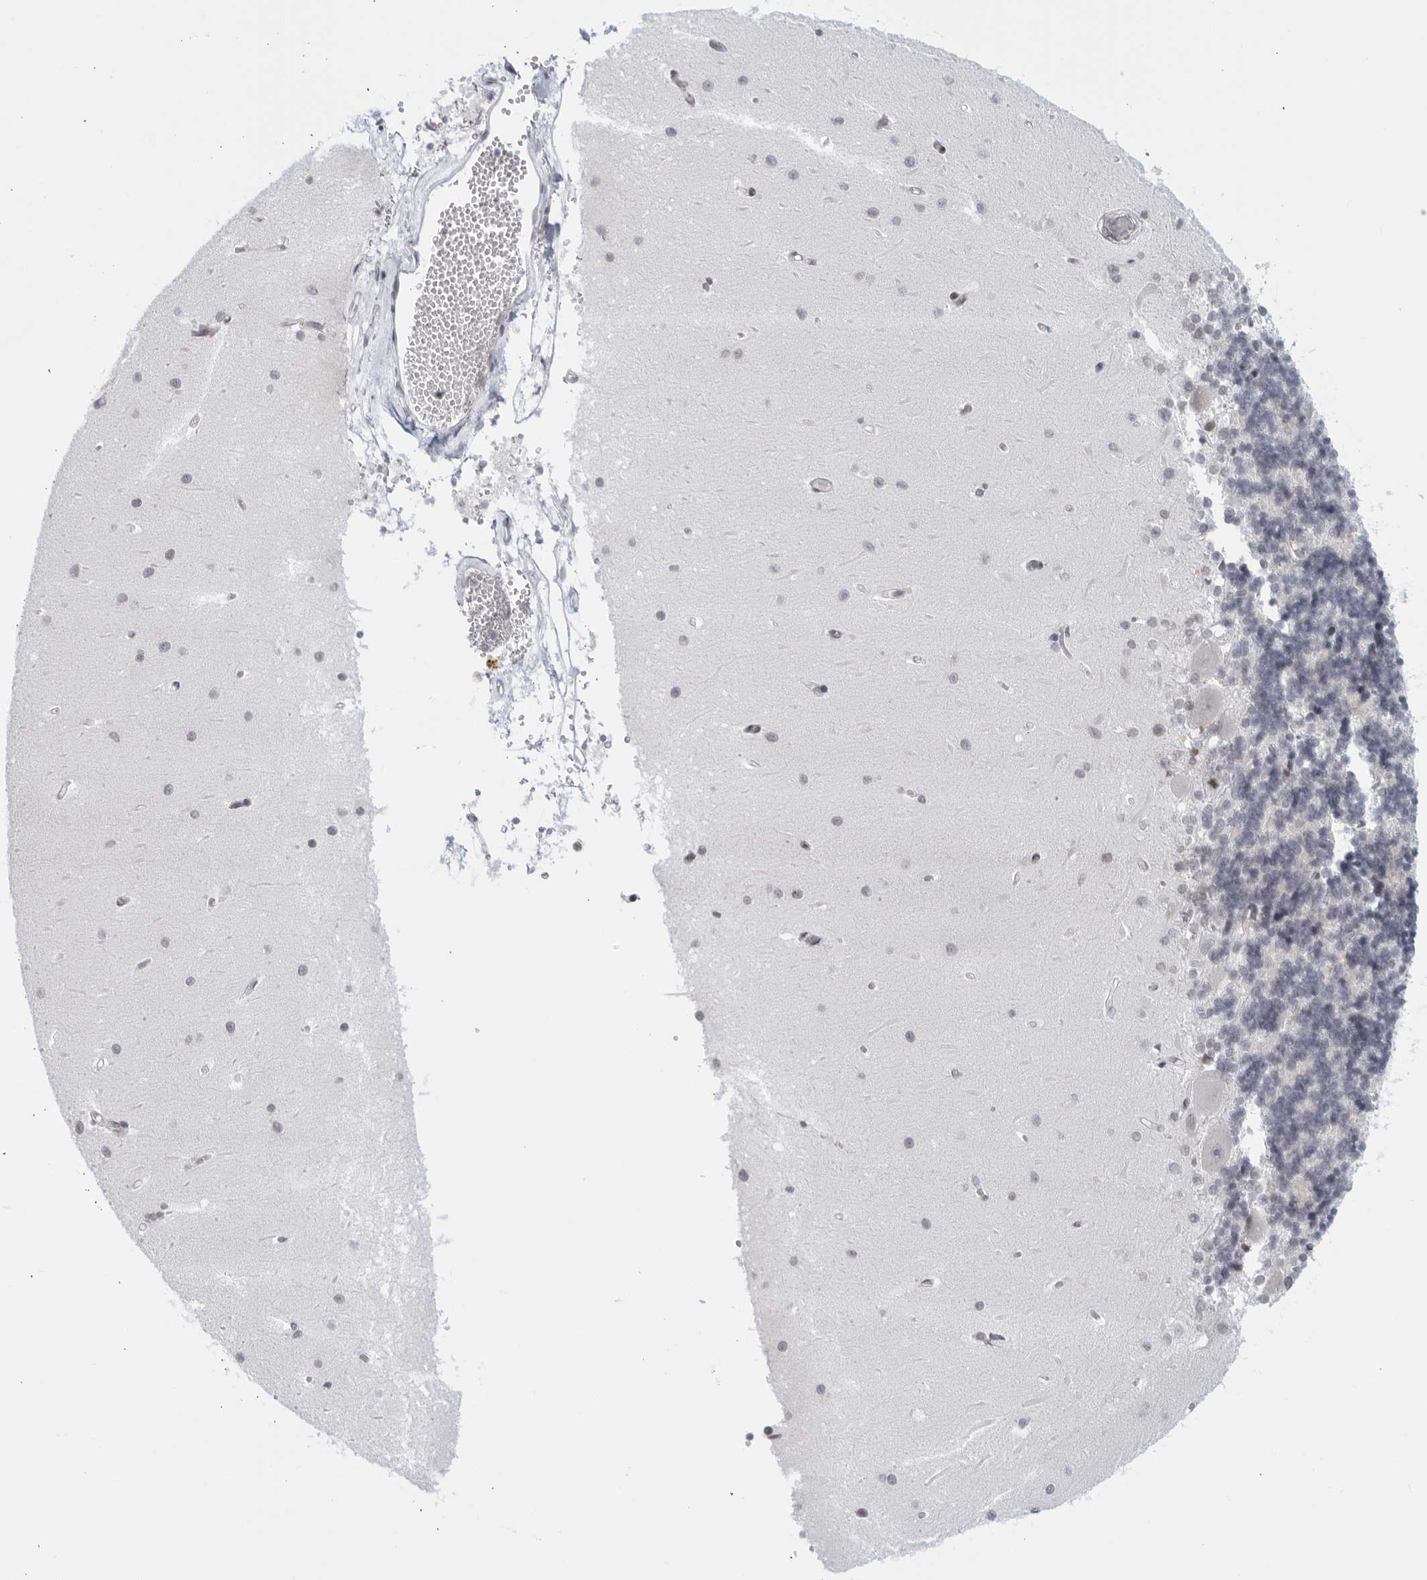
{"staining": {"intensity": "negative", "quantity": "none", "location": "none"}, "tissue": "cerebellum", "cell_type": "Cells in granular layer", "image_type": "normal", "snomed": [{"axis": "morphology", "description": "Normal tissue, NOS"}, {"axis": "topography", "description": "Cerebellum"}], "caption": "Cells in granular layer are negative for protein expression in unremarkable human cerebellum. The staining is performed using DAB brown chromogen with nuclei counter-stained in using hematoxylin.", "gene": "RAB11FIP3", "patient": {"sex": "male", "age": 37}}